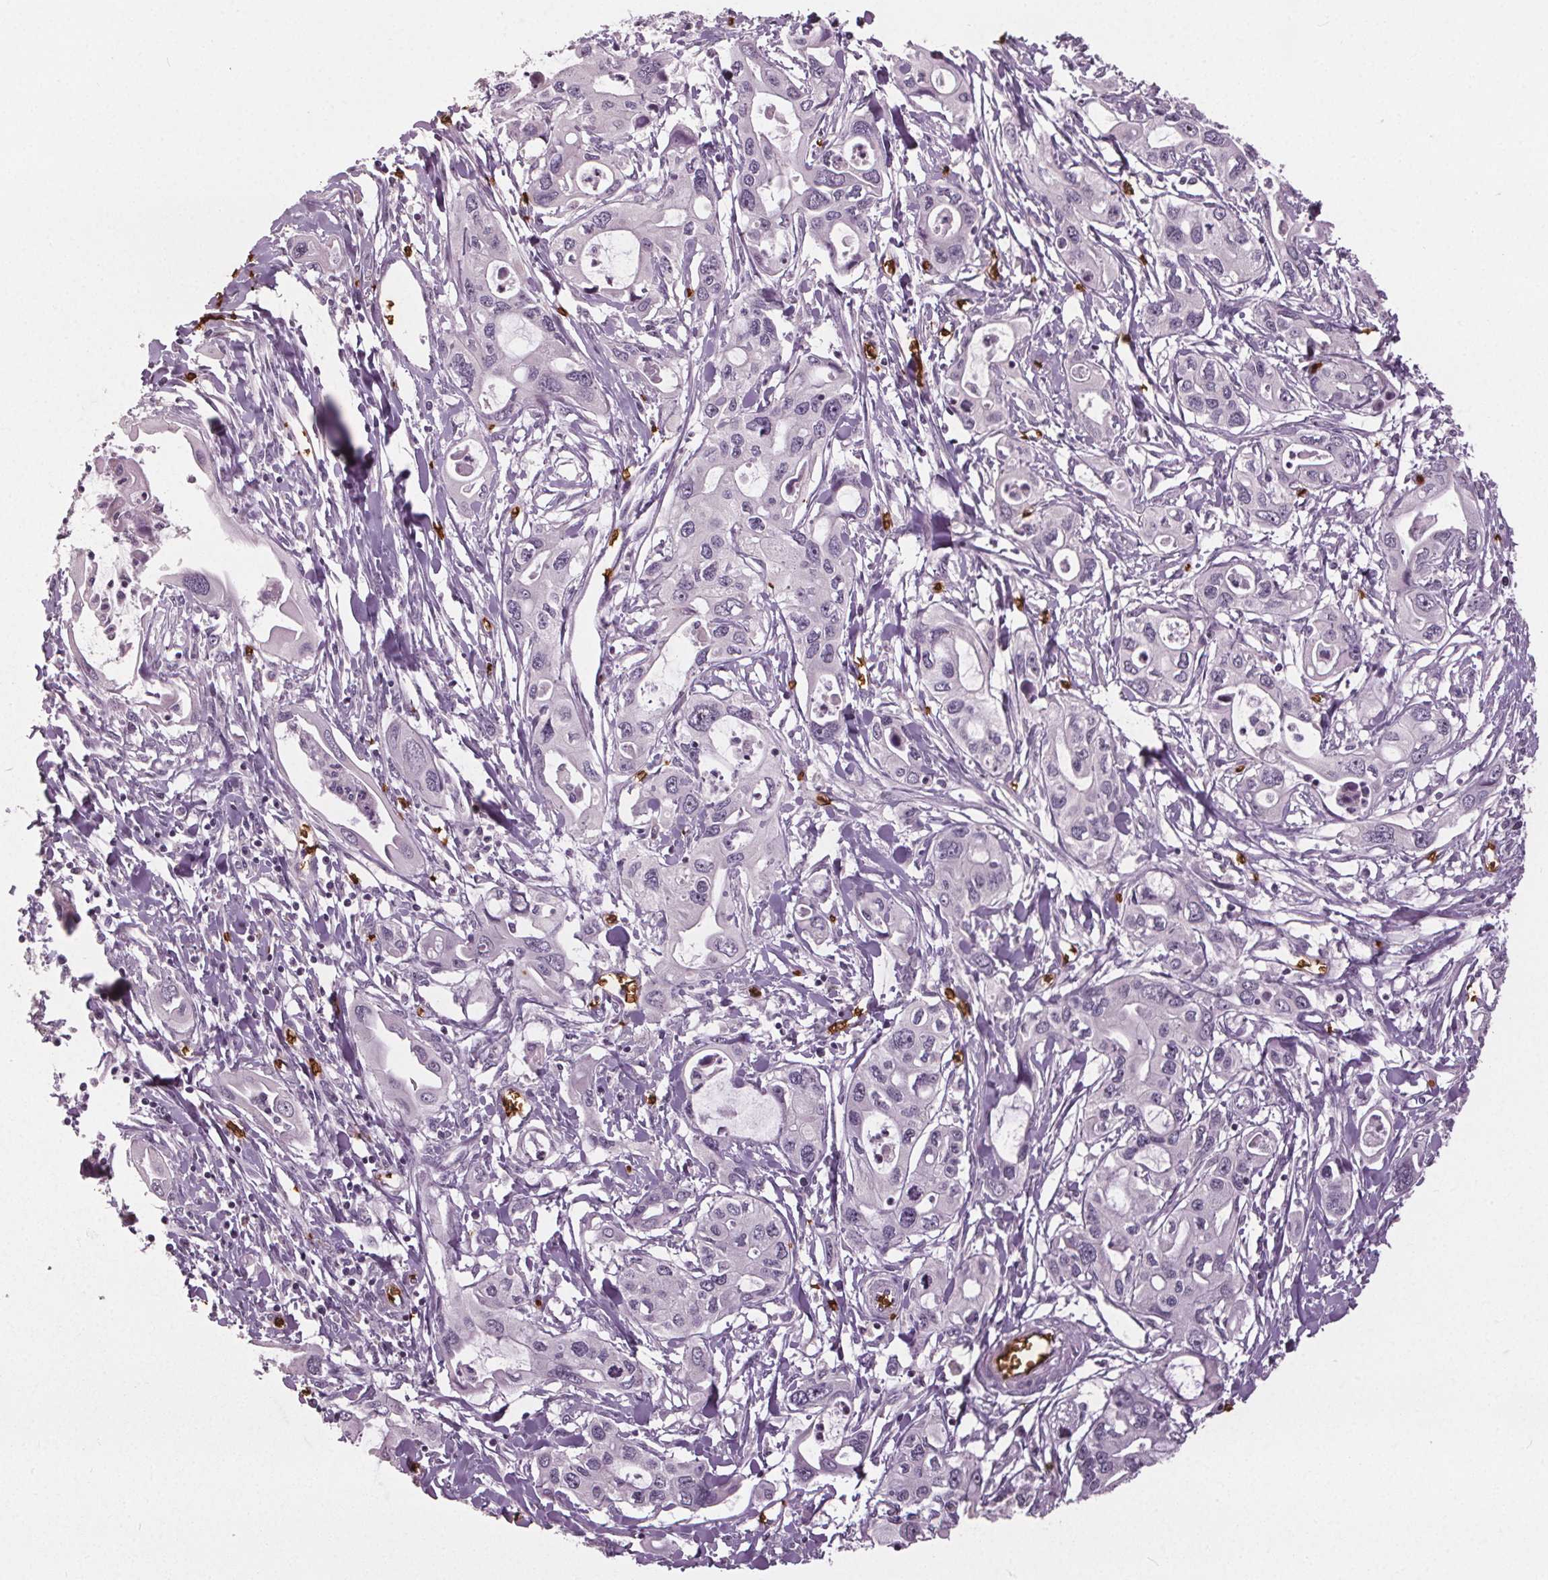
{"staining": {"intensity": "negative", "quantity": "none", "location": "none"}, "tissue": "pancreatic cancer", "cell_type": "Tumor cells", "image_type": "cancer", "snomed": [{"axis": "morphology", "description": "Adenocarcinoma, NOS"}, {"axis": "topography", "description": "Pancreas"}], "caption": "Pancreatic adenocarcinoma stained for a protein using immunohistochemistry (IHC) reveals no expression tumor cells.", "gene": "SLC4A1", "patient": {"sex": "male", "age": 60}}